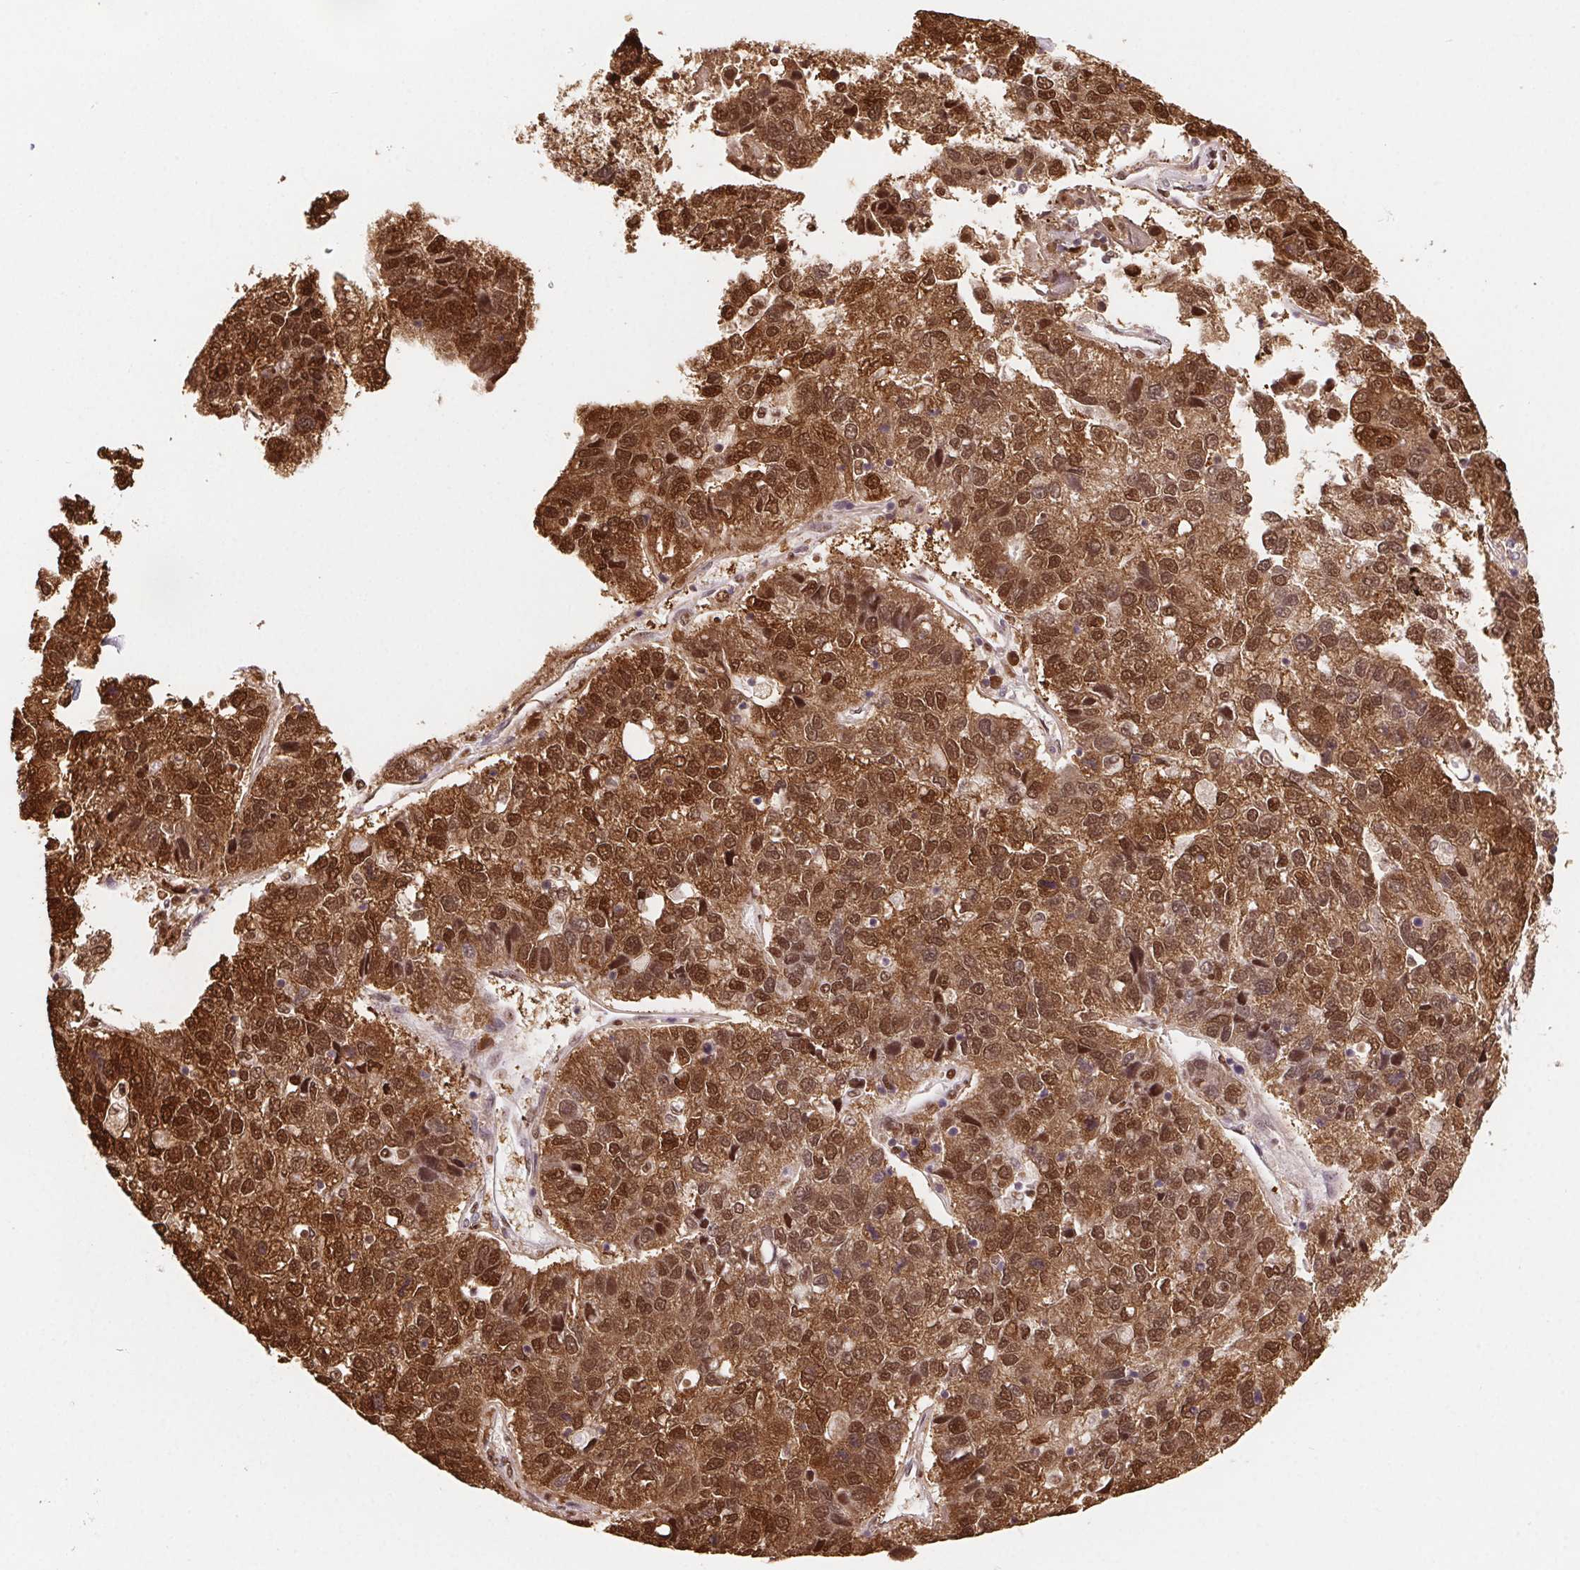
{"staining": {"intensity": "strong", "quantity": ">75%", "location": "cytoplasmic/membranous,nuclear"}, "tissue": "pancreatic cancer", "cell_type": "Tumor cells", "image_type": "cancer", "snomed": [{"axis": "morphology", "description": "Adenocarcinoma, NOS"}, {"axis": "topography", "description": "Pancreas"}], "caption": "The image displays immunohistochemical staining of pancreatic cancer. There is strong cytoplasmic/membranous and nuclear expression is identified in about >75% of tumor cells.", "gene": "SET", "patient": {"sex": "female", "age": 61}}